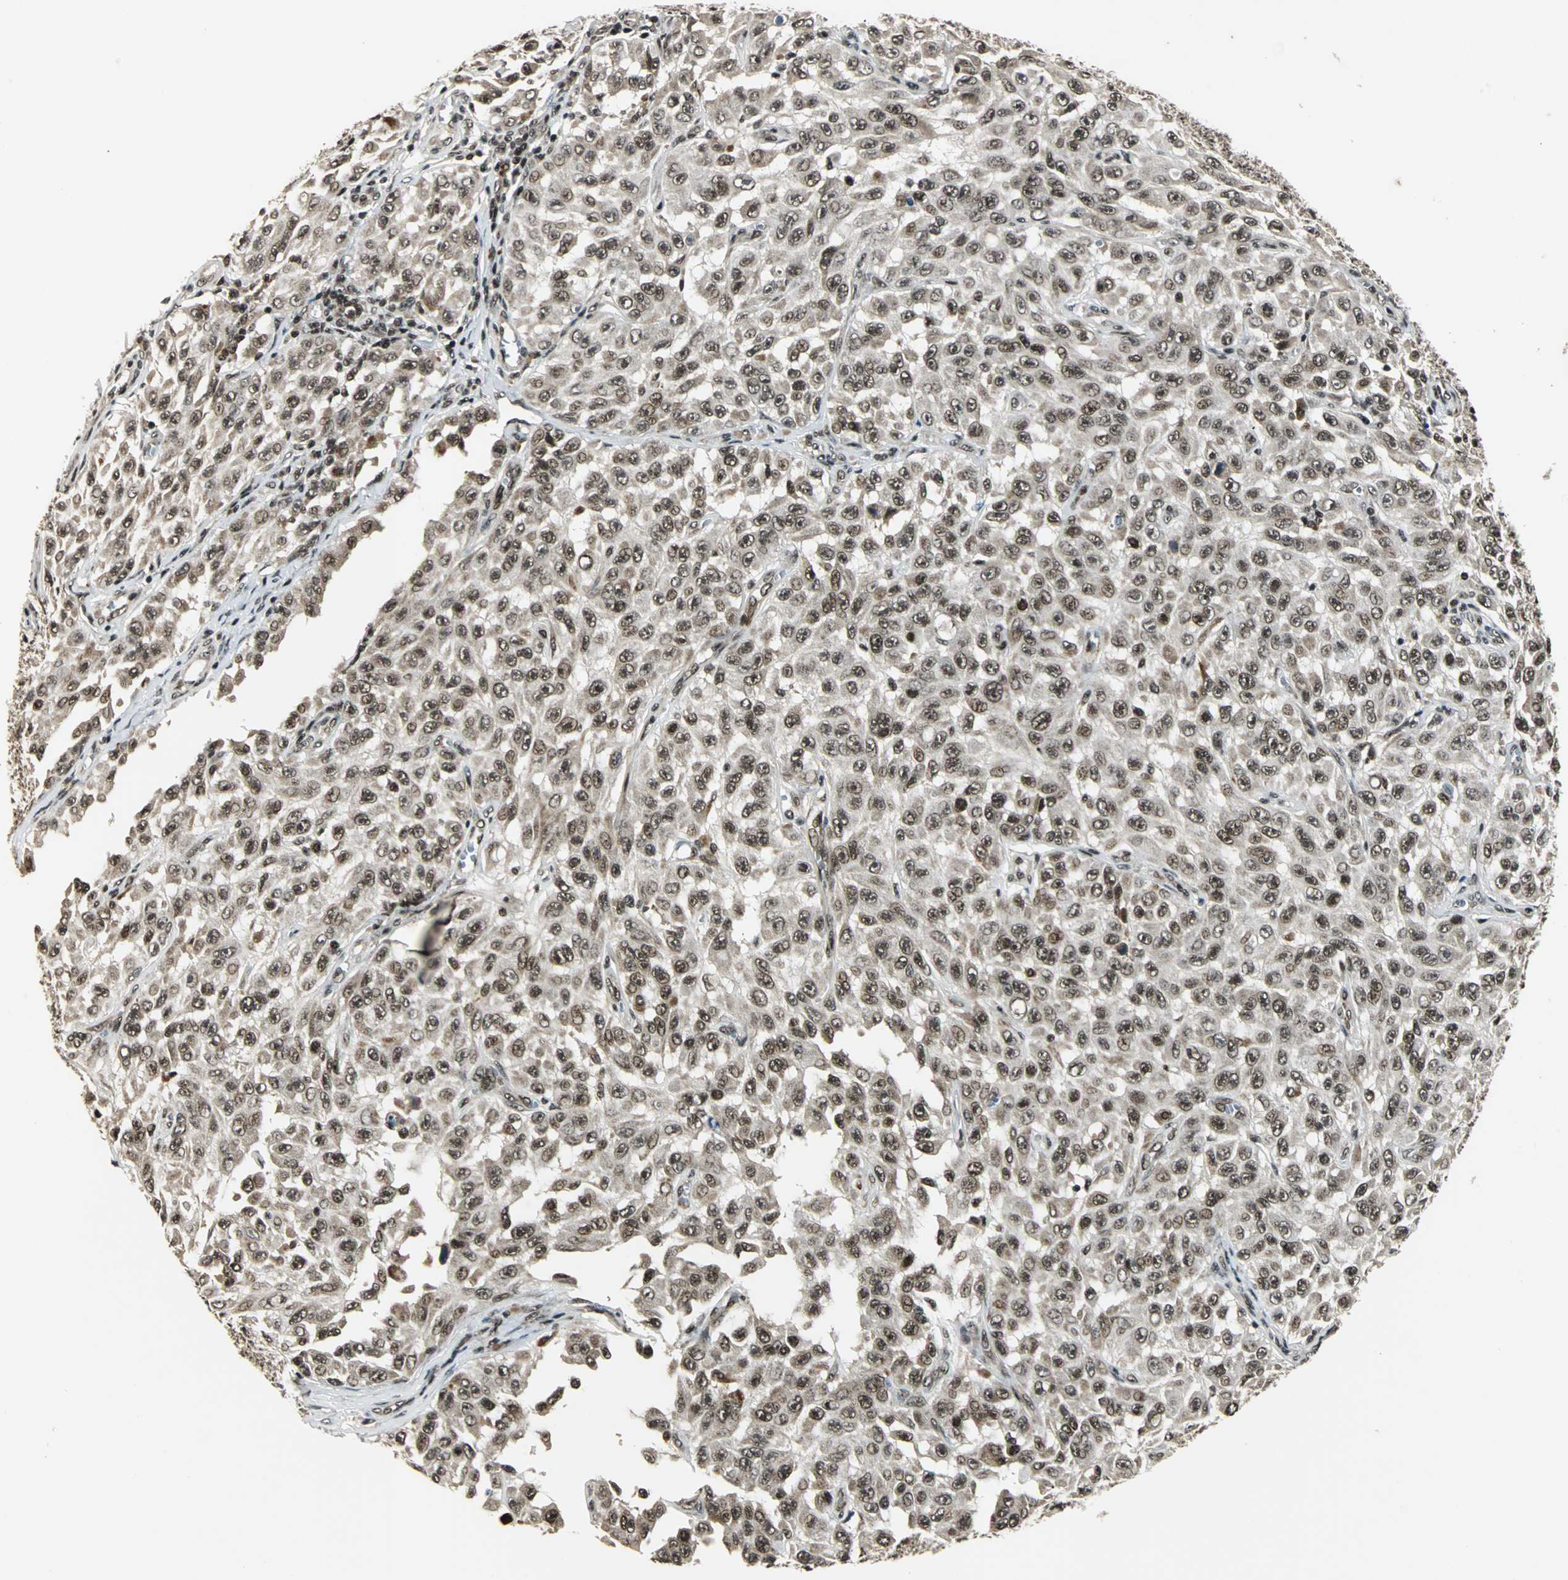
{"staining": {"intensity": "strong", "quantity": ">75%", "location": "nuclear"}, "tissue": "melanoma", "cell_type": "Tumor cells", "image_type": "cancer", "snomed": [{"axis": "morphology", "description": "Malignant melanoma, NOS"}, {"axis": "topography", "description": "Skin"}], "caption": "Immunohistochemical staining of human melanoma displays high levels of strong nuclear protein staining in approximately >75% of tumor cells. The protein of interest is shown in brown color, while the nuclei are stained blue.", "gene": "TAF5", "patient": {"sex": "male", "age": 30}}